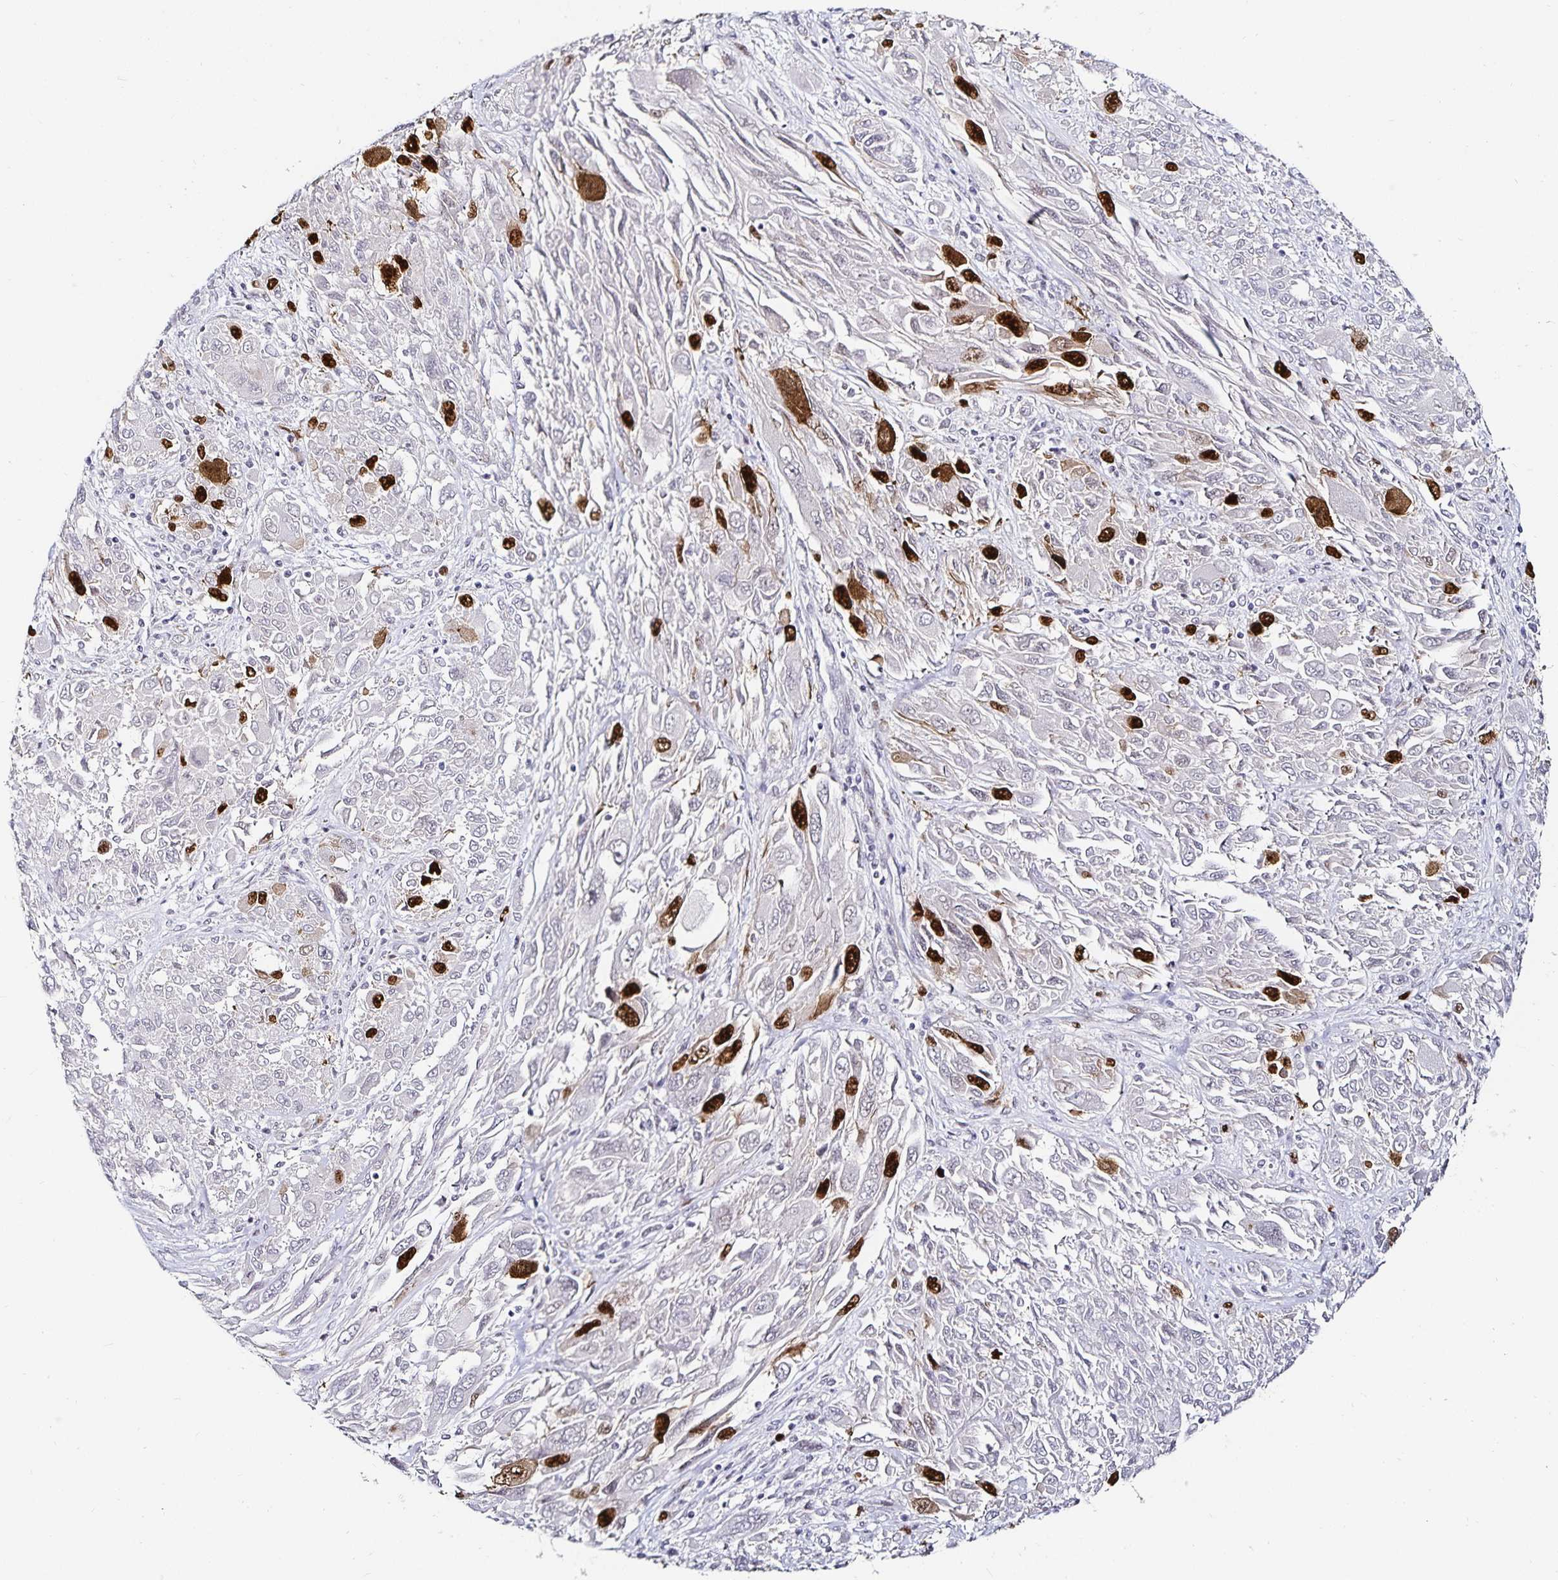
{"staining": {"intensity": "strong", "quantity": "<25%", "location": "nuclear"}, "tissue": "melanoma", "cell_type": "Tumor cells", "image_type": "cancer", "snomed": [{"axis": "morphology", "description": "Malignant melanoma, NOS"}, {"axis": "topography", "description": "Skin"}], "caption": "A brown stain labels strong nuclear positivity of a protein in malignant melanoma tumor cells.", "gene": "ANLN", "patient": {"sex": "female", "age": 91}}